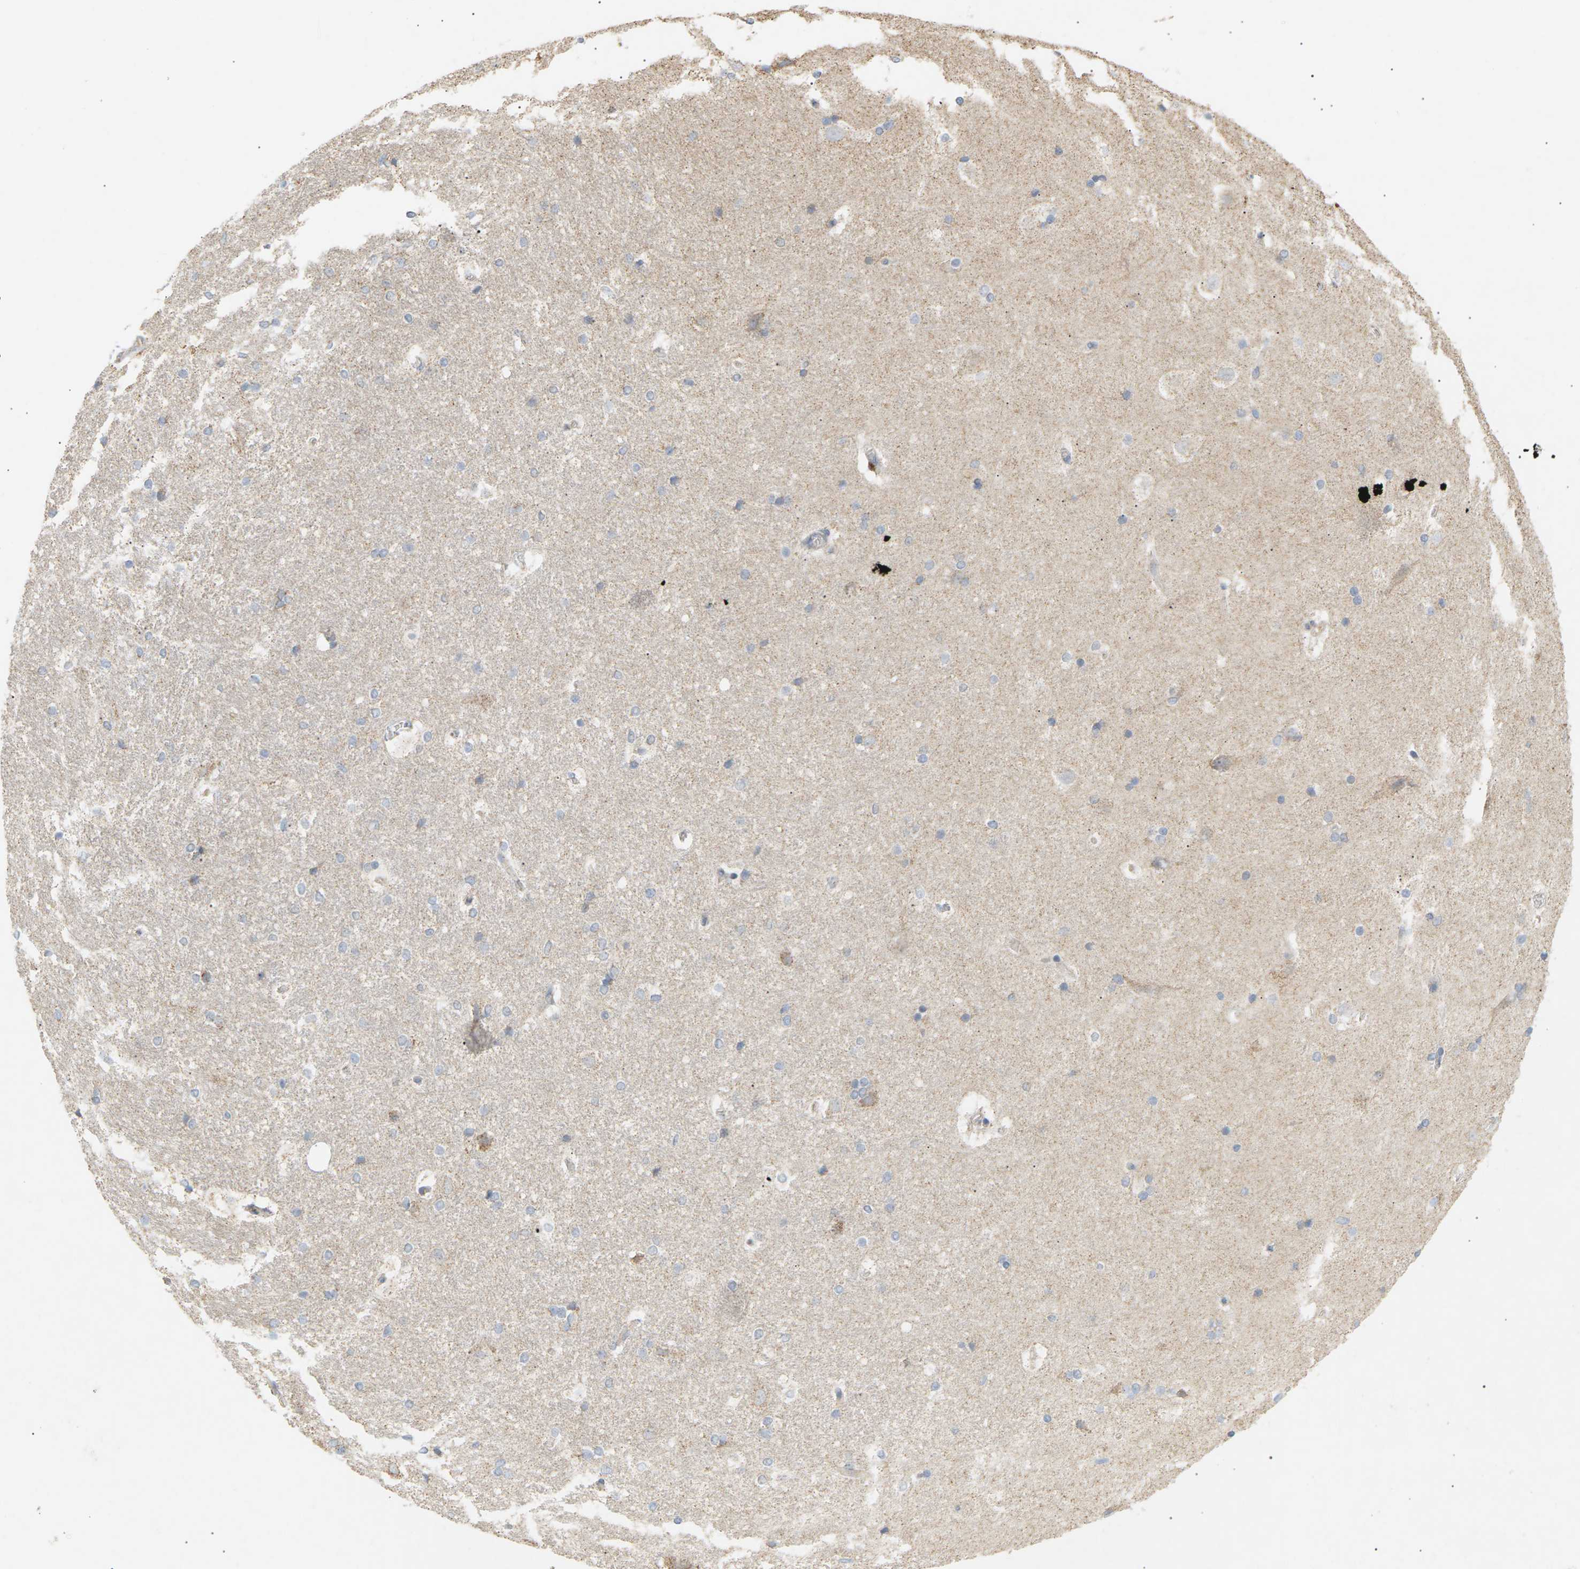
{"staining": {"intensity": "moderate", "quantity": "<25%", "location": "cytoplasmic/membranous"}, "tissue": "hippocampus", "cell_type": "Glial cells", "image_type": "normal", "snomed": [{"axis": "morphology", "description": "Normal tissue, NOS"}, {"axis": "topography", "description": "Hippocampus"}], "caption": "Protein expression analysis of normal hippocampus shows moderate cytoplasmic/membranous positivity in approximately <25% of glial cells.", "gene": "LIME1", "patient": {"sex": "female", "age": 19}}